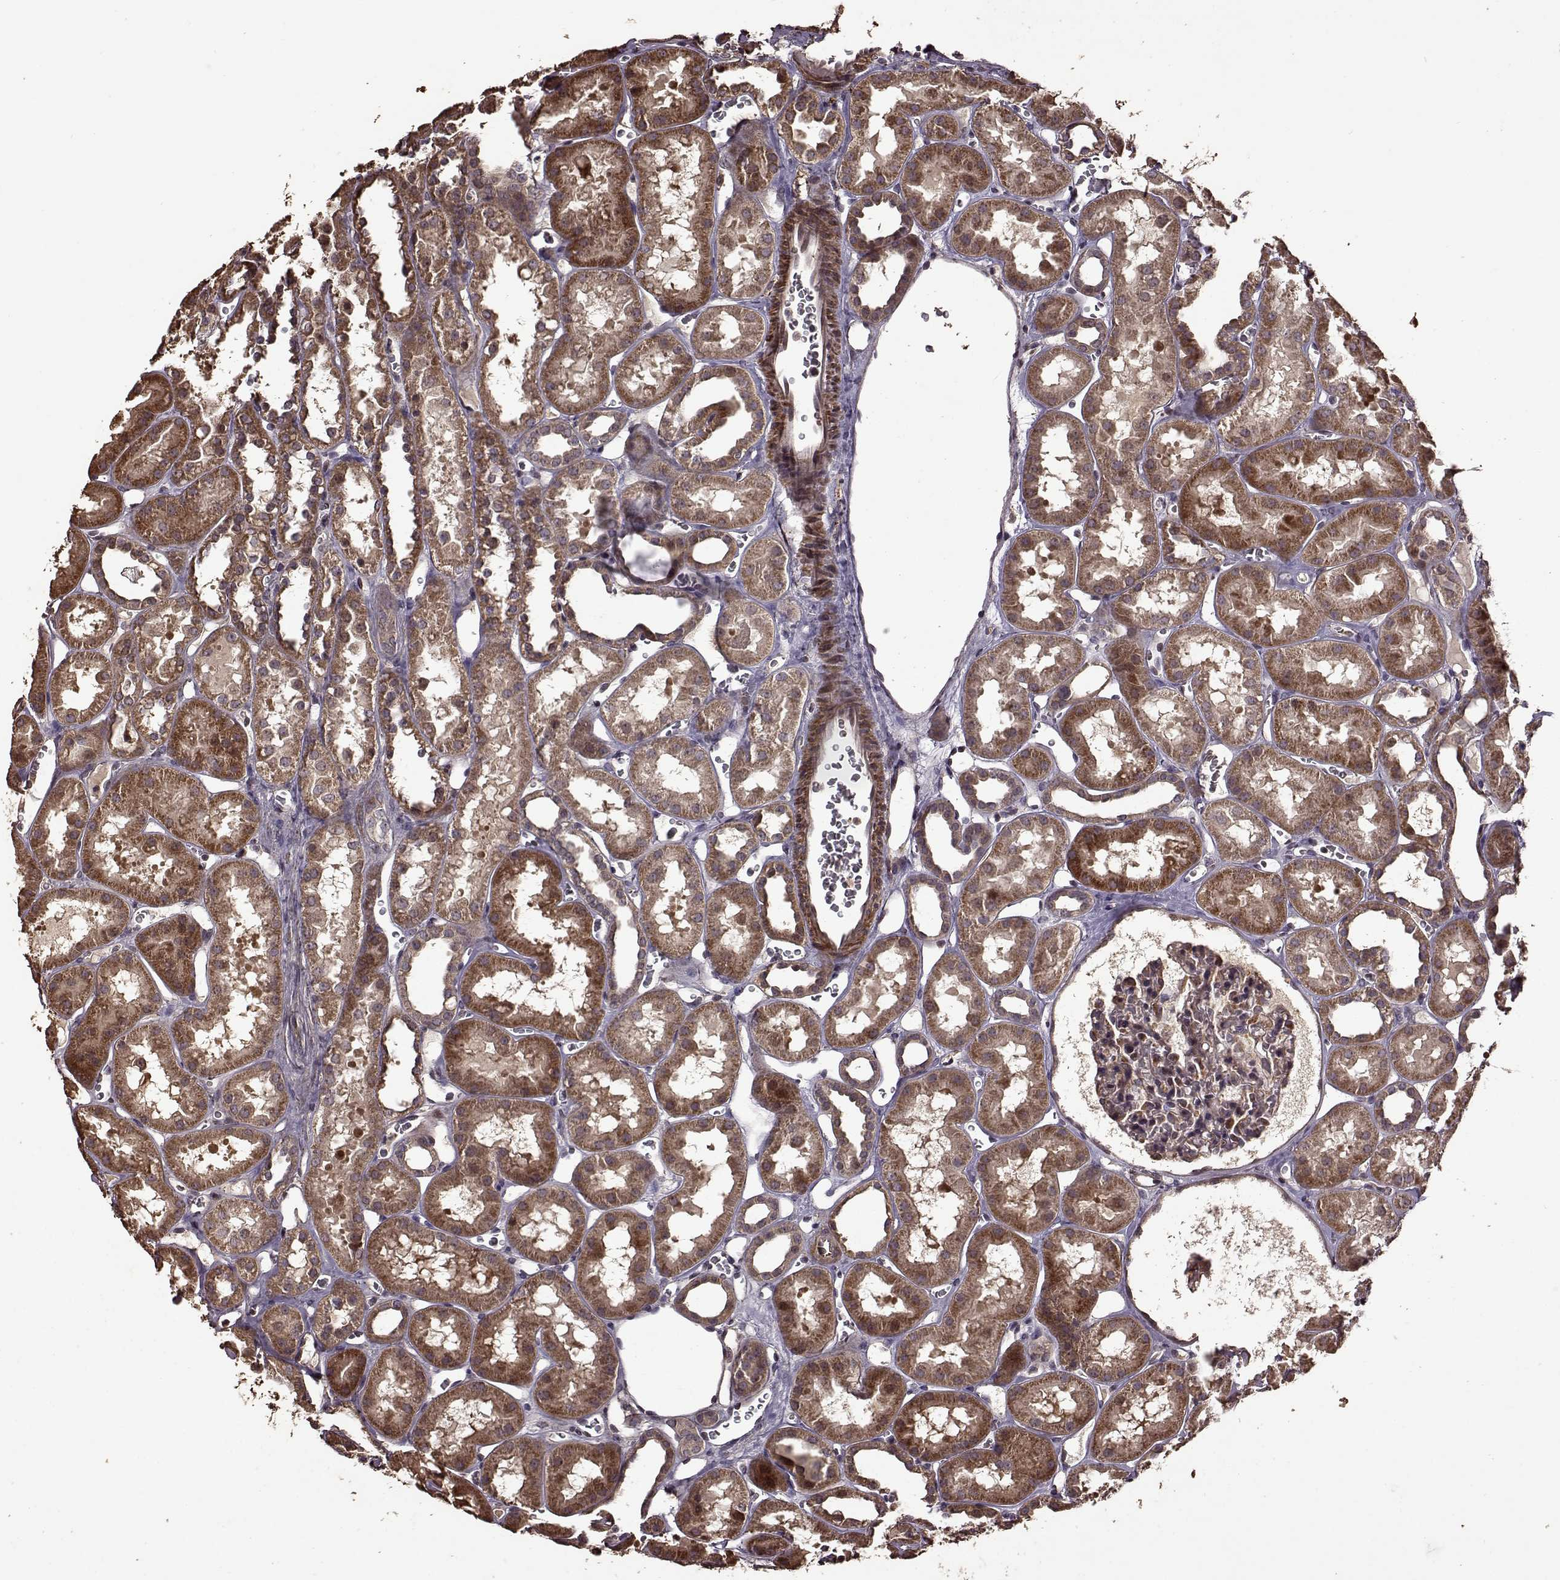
{"staining": {"intensity": "moderate", "quantity": ">75%", "location": "cytoplasmic/membranous"}, "tissue": "kidney", "cell_type": "Cells in glomeruli", "image_type": "normal", "snomed": [{"axis": "morphology", "description": "Normal tissue, NOS"}, {"axis": "topography", "description": "Kidney"}], "caption": "Immunohistochemistry (IHC) staining of normal kidney, which demonstrates medium levels of moderate cytoplasmic/membranous expression in approximately >75% of cells in glomeruli indicating moderate cytoplasmic/membranous protein expression. The staining was performed using DAB (3,3'-diaminobenzidine) (brown) for protein detection and nuclei were counterstained in hematoxylin (blue).", "gene": "FBXW11", "patient": {"sex": "female", "age": 41}}